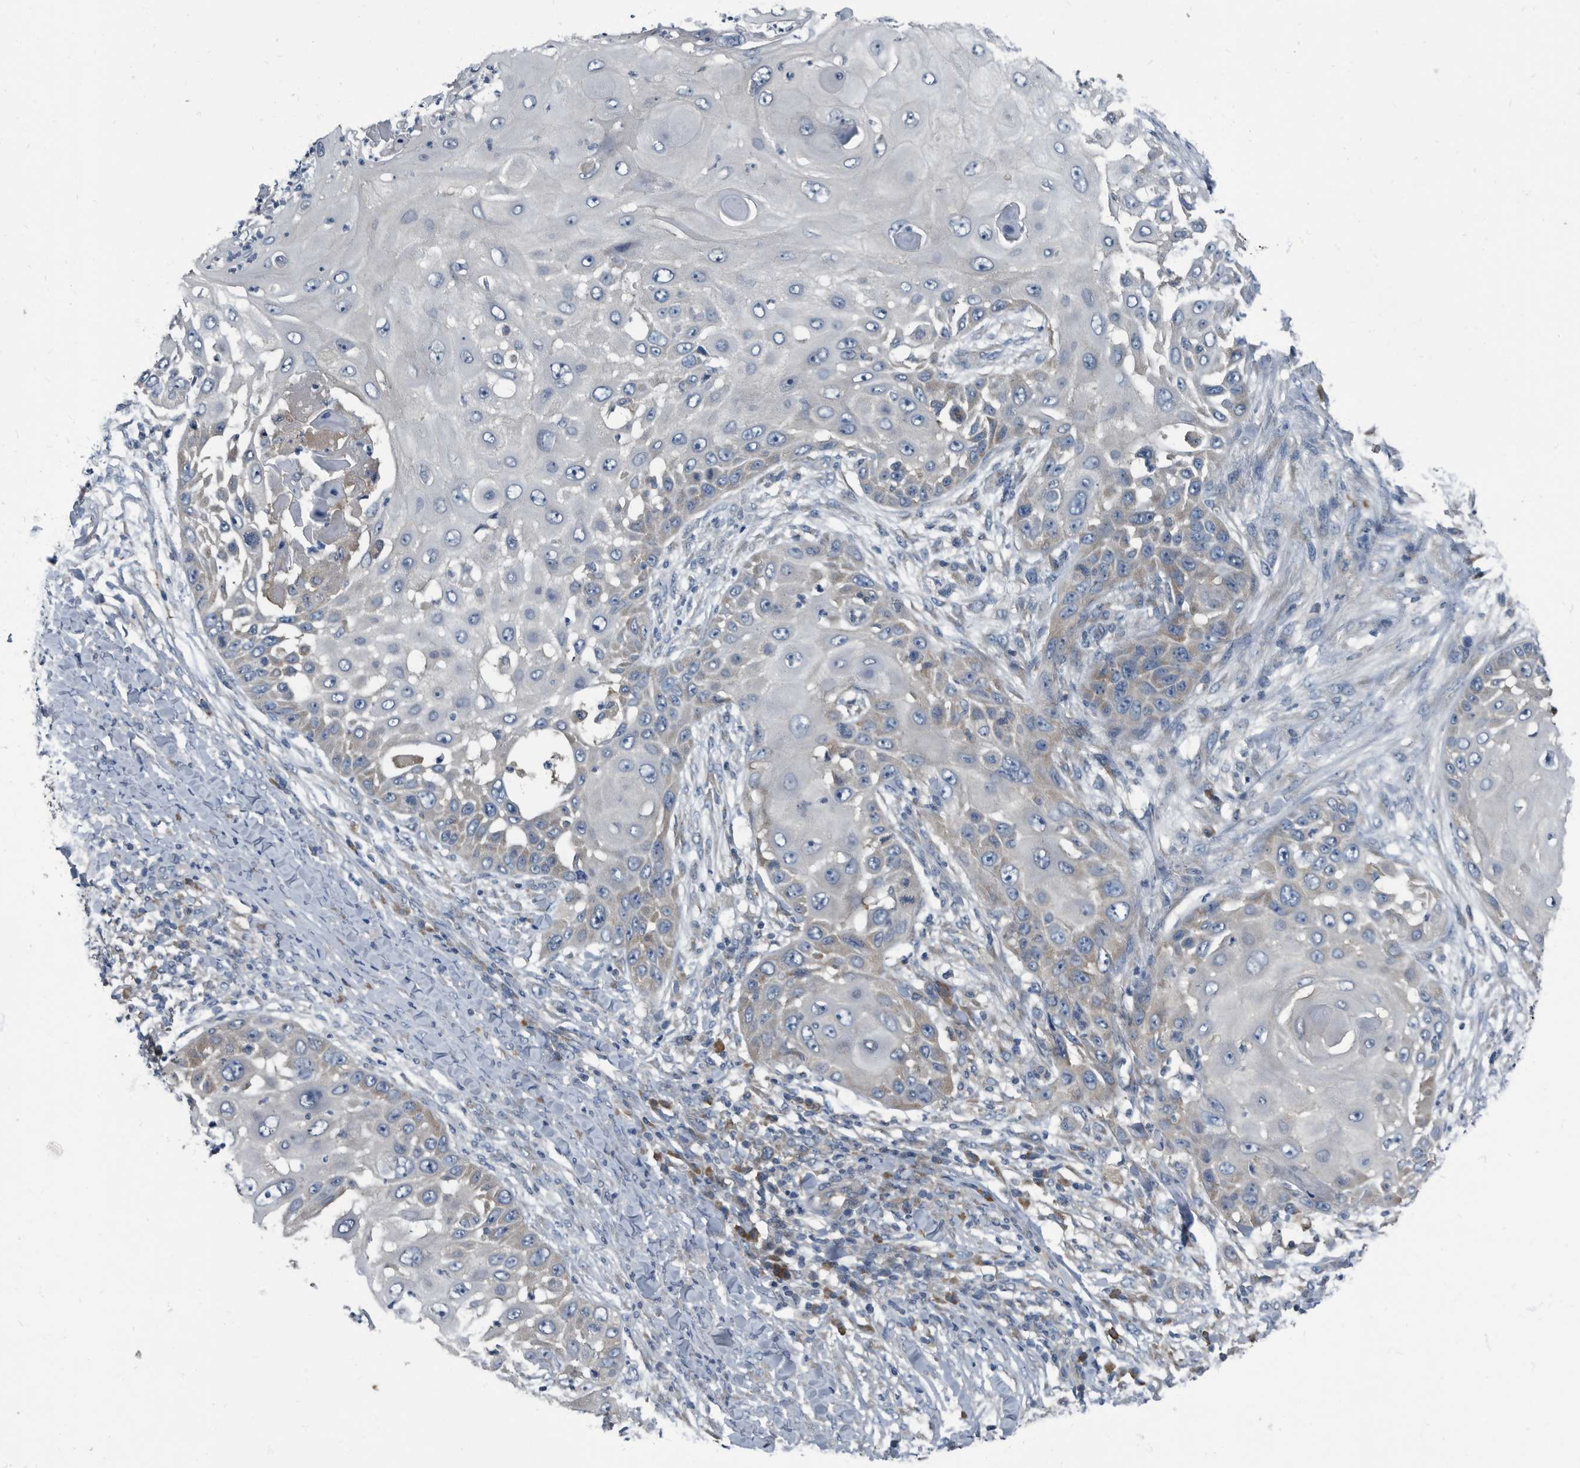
{"staining": {"intensity": "negative", "quantity": "none", "location": "none"}, "tissue": "skin cancer", "cell_type": "Tumor cells", "image_type": "cancer", "snomed": [{"axis": "morphology", "description": "Squamous cell carcinoma, NOS"}, {"axis": "topography", "description": "Skin"}], "caption": "Tumor cells are negative for brown protein staining in skin cancer. Nuclei are stained in blue.", "gene": "CDV3", "patient": {"sex": "female", "age": 44}}